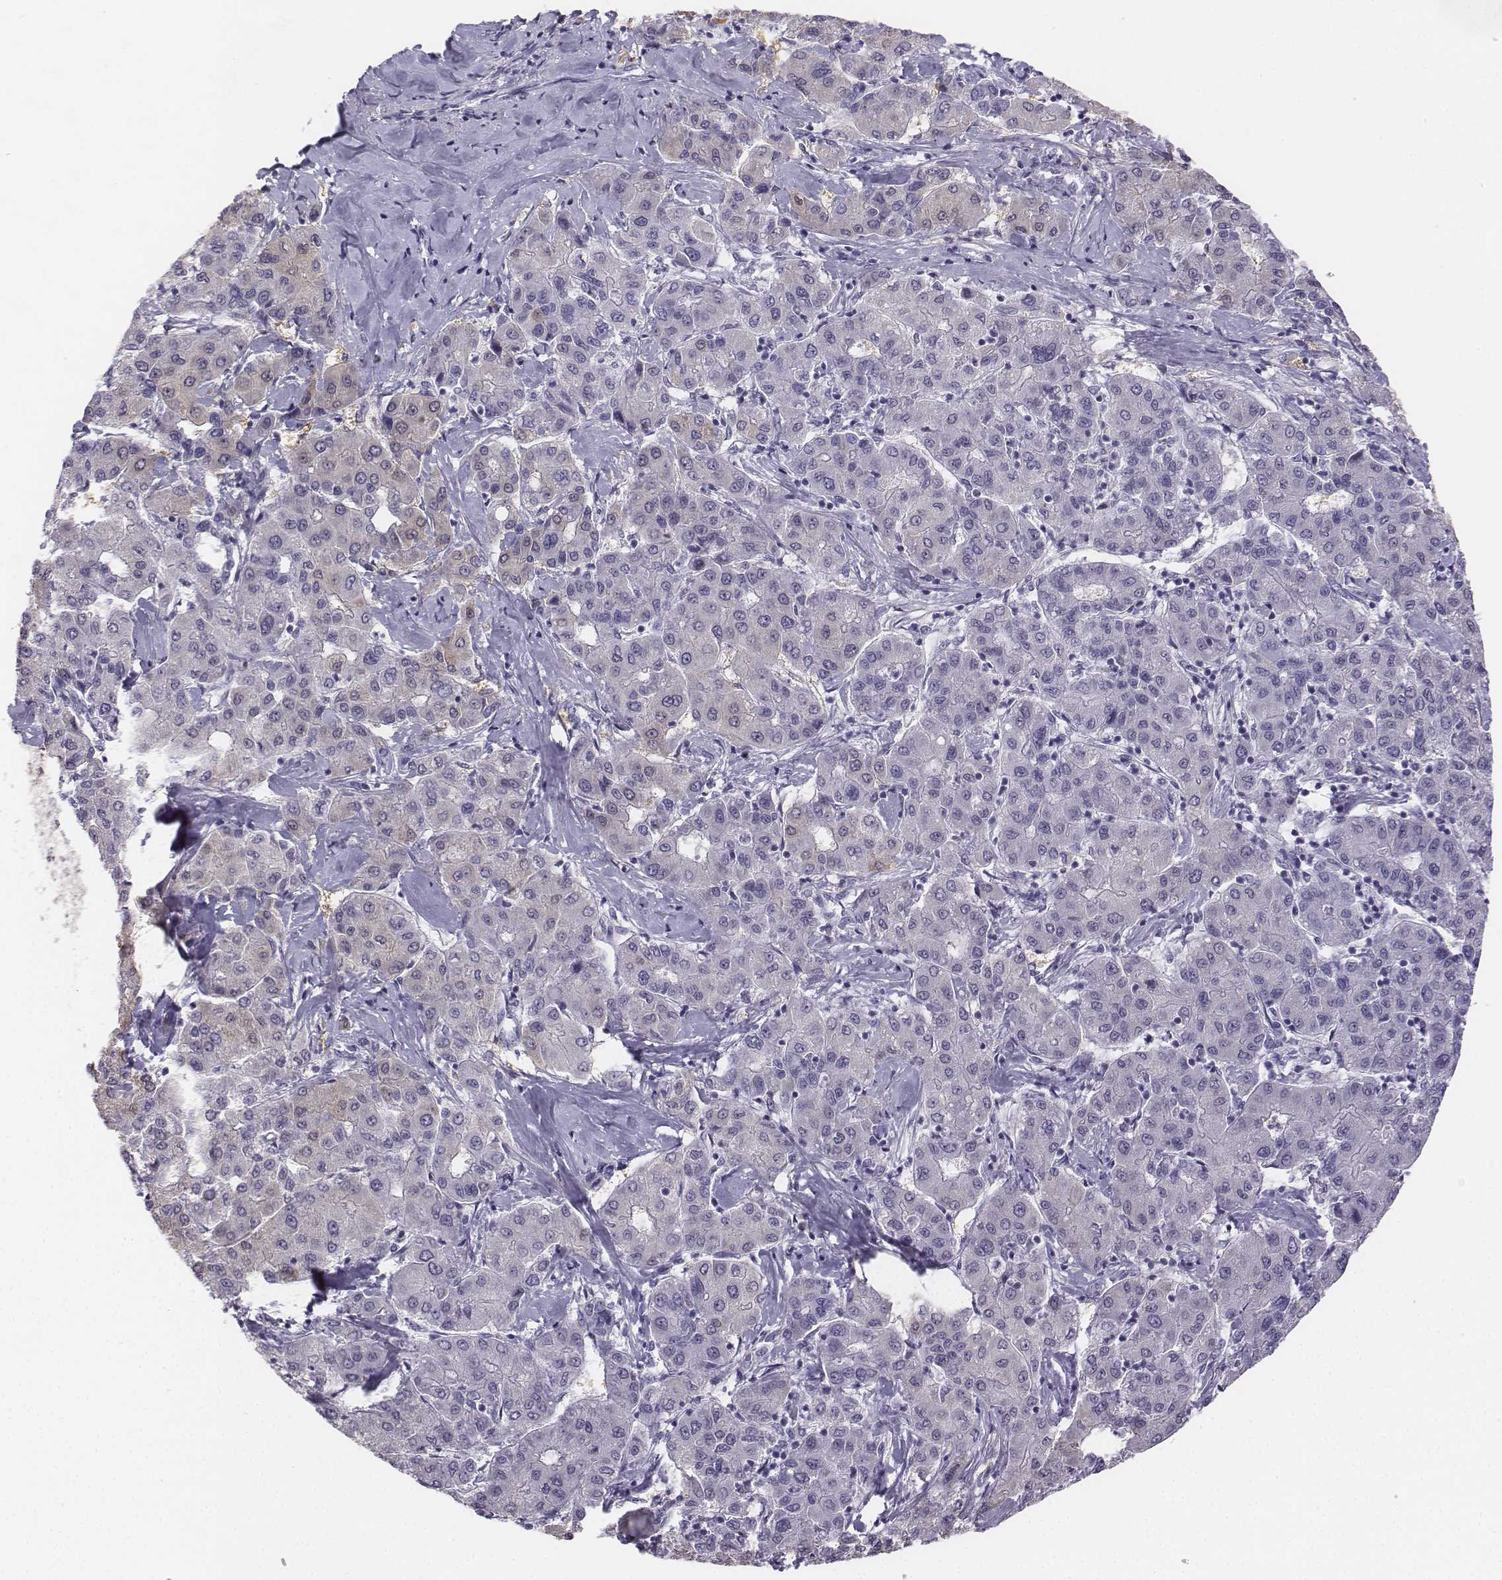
{"staining": {"intensity": "negative", "quantity": "none", "location": "none"}, "tissue": "liver cancer", "cell_type": "Tumor cells", "image_type": "cancer", "snomed": [{"axis": "morphology", "description": "Carcinoma, Hepatocellular, NOS"}, {"axis": "topography", "description": "Liver"}], "caption": "A high-resolution micrograph shows immunohistochemistry (IHC) staining of liver hepatocellular carcinoma, which displays no significant positivity in tumor cells.", "gene": "UCN2", "patient": {"sex": "male", "age": 65}}